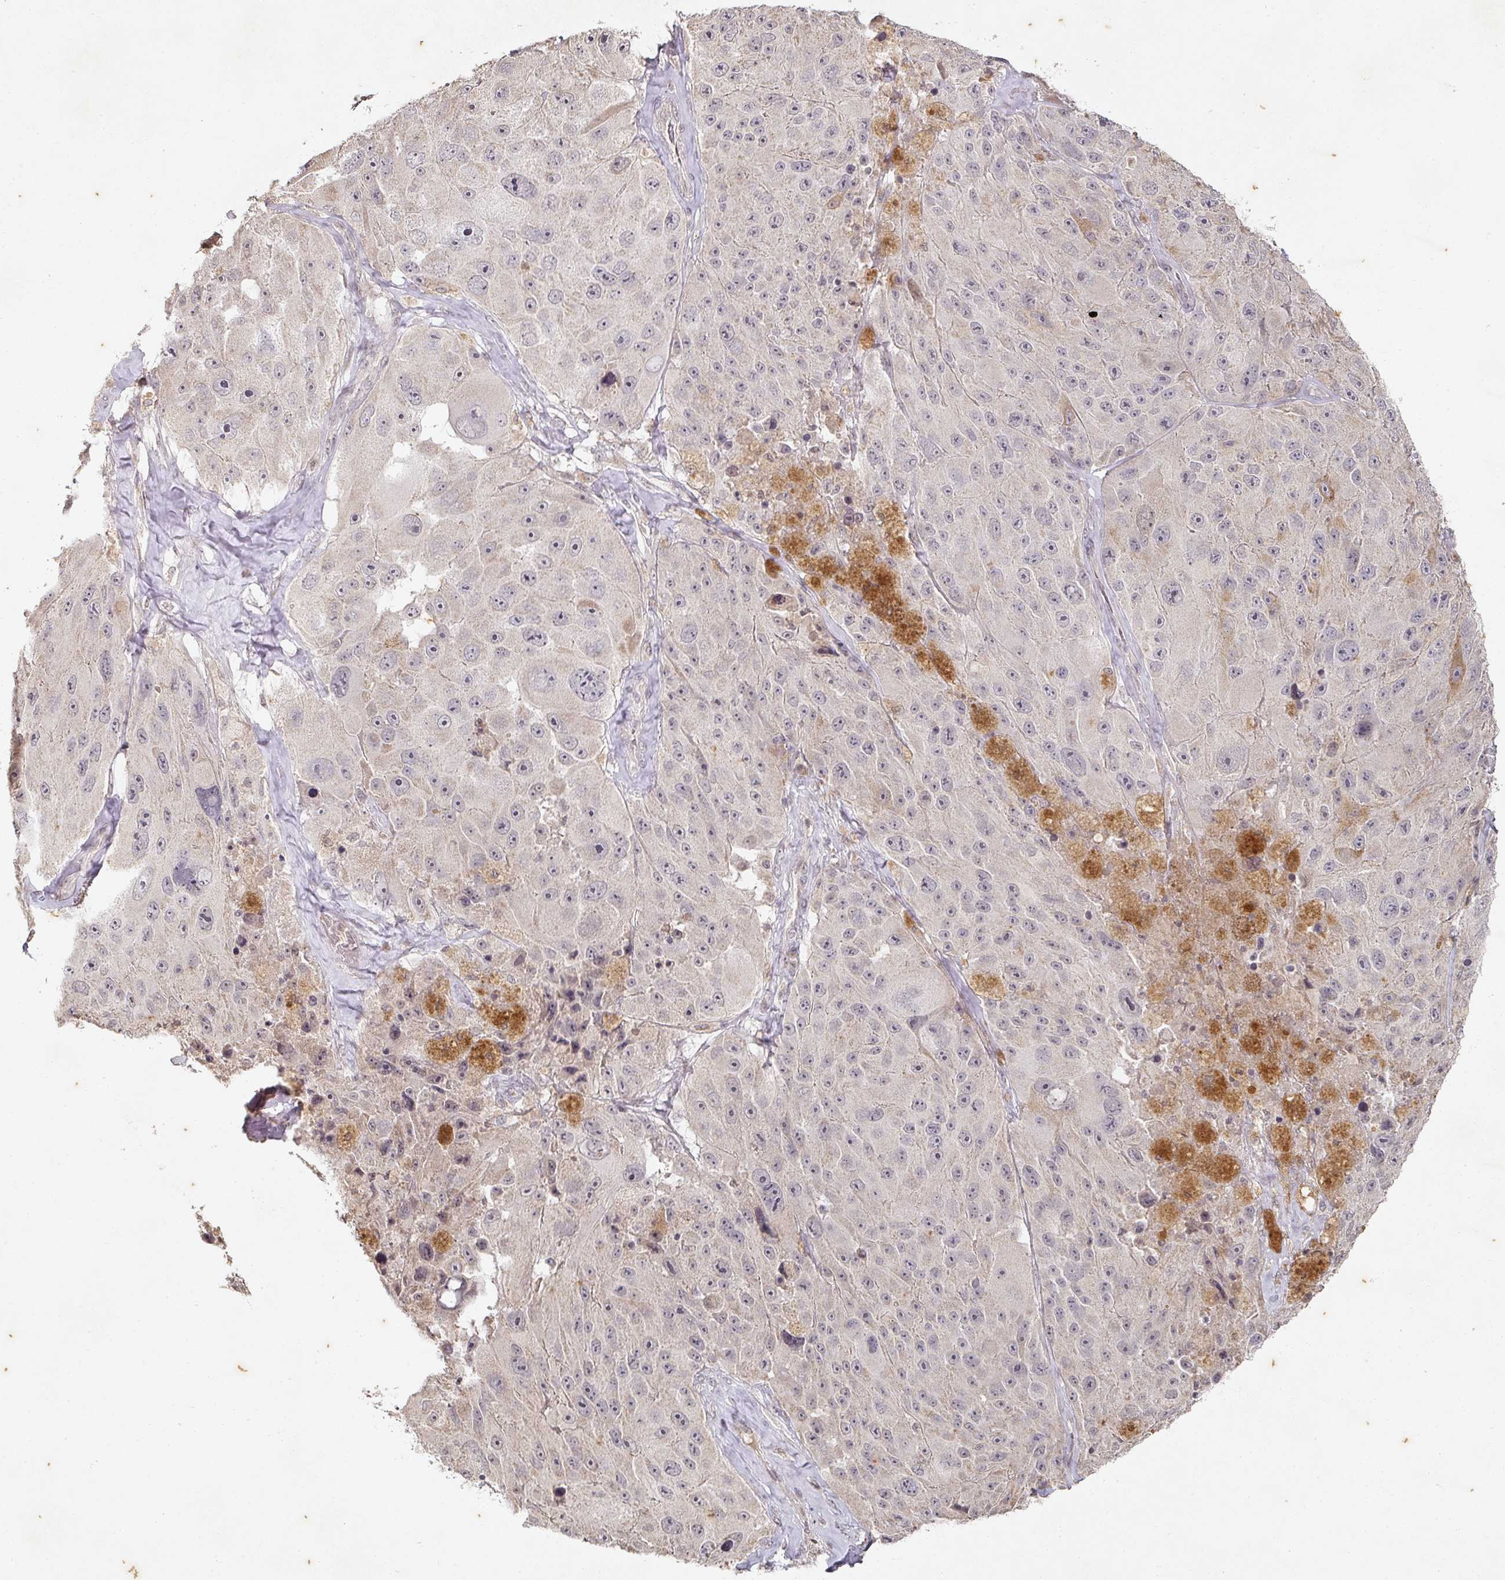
{"staining": {"intensity": "negative", "quantity": "none", "location": "none"}, "tissue": "melanoma", "cell_type": "Tumor cells", "image_type": "cancer", "snomed": [{"axis": "morphology", "description": "Malignant melanoma, Metastatic site"}, {"axis": "topography", "description": "Lymph node"}], "caption": "An immunohistochemistry (IHC) photomicrograph of melanoma is shown. There is no staining in tumor cells of melanoma. (DAB immunohistochemistry with hematoxylin counter stain).", "gene": "CAPN5", "patient": {"sex": "male", "age": 62}}